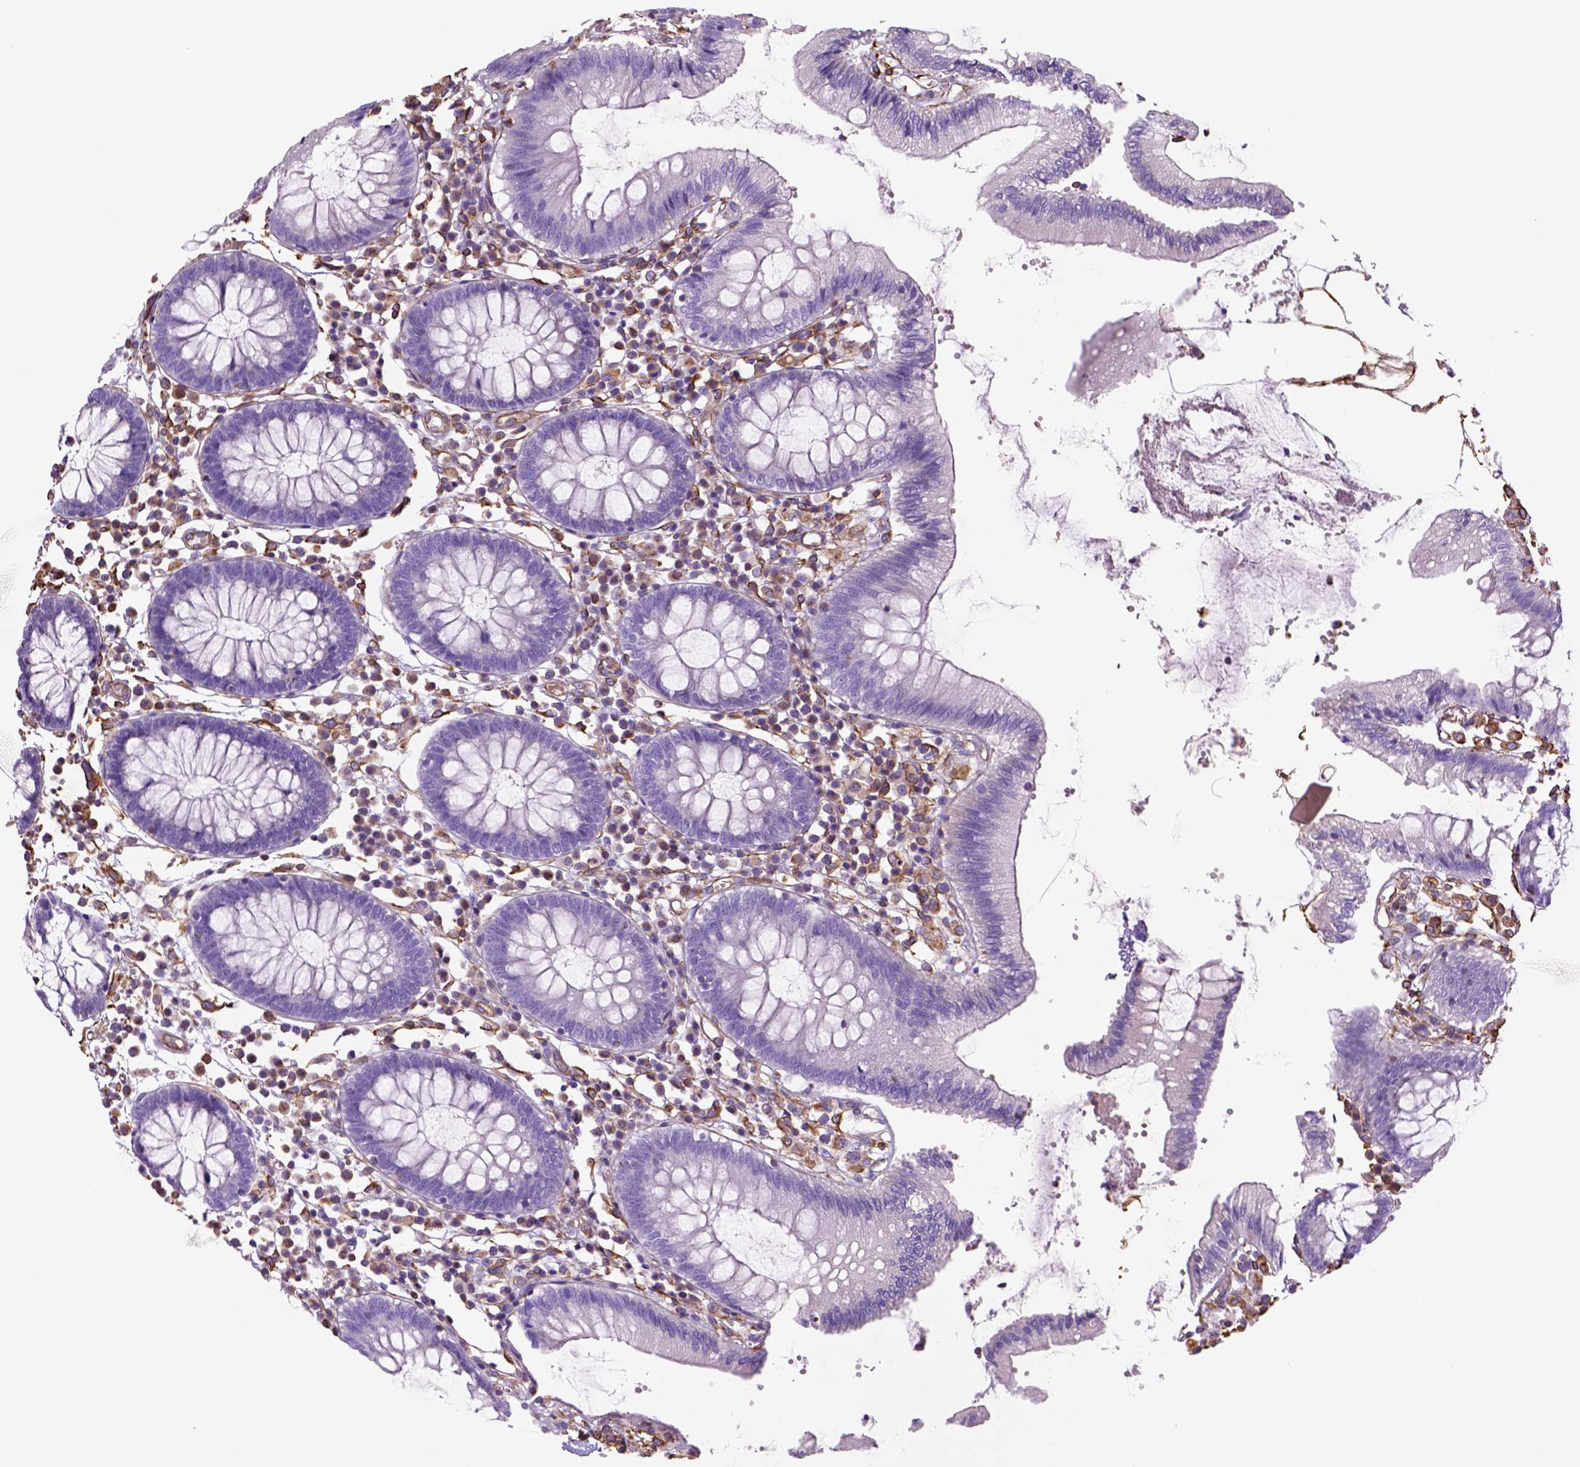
{"staining": {"intensity": "strong", "quantity": ">75%", "location": "cytoplasmic/membranous"}, "tissue": "colon", "cell_type": "Endothelial cells", "image_type": "normal", "snomed": [{"axis": "morphology", "description": "Normal tissue, NOS"}, {"axis": "morphology", "description": "Adenocarcinoma, NOS"}, {"axis": "topography", "description": "Colon"}], "caption": "Immunohistochemical staining of unremarkable colon reveals strong cytoplasmic/membranous protein positivity in about >75% of endothelial cells. (DAB IHC with brightfield microscopy, high magnification).", "gene": "ZZZ3", "patient": {"sex": "male", "age": 83}}